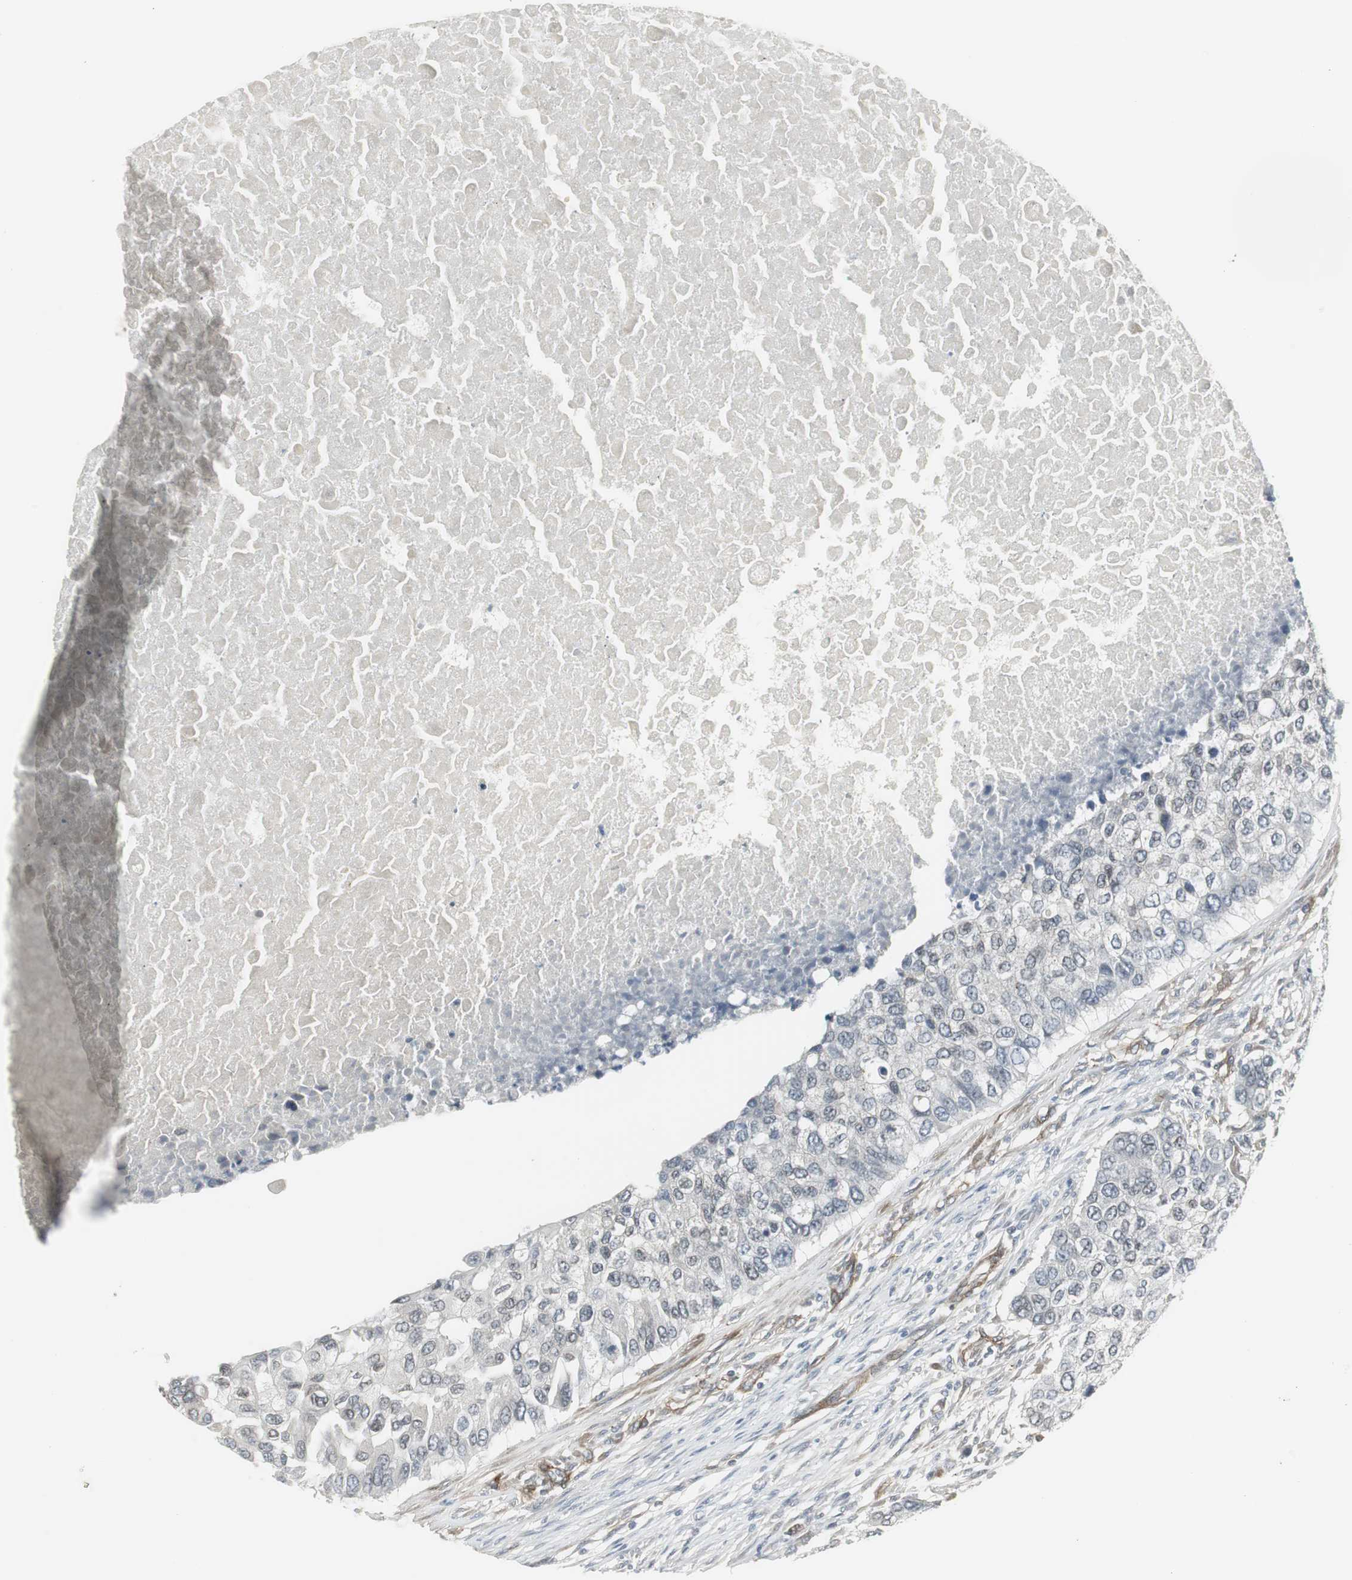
{"staining": {"intensity": "weak", "quantity": "<25%", "location": "cytoplasmic/membranous"}, "tissue": "breast cancer", "cell_type": "Tumor cells", "image_type": "cancer", "snomed": [{"axis": "morphology", "description": "Normal tissue, NOS"}, {"axis": "morphology", "description": "Duct carcinoma"}, {"axis": "topography", "description": "Breast"}], "caption": "An immunohistochemistry (IHC) histopathology image of invasive ductal carcinoma (breast) is shown. There is no staining in tumor cells of invasive ductal carcinoma (breast).", "gene": "SCYL3", "patient": {"sex": "female", "age": 49}}